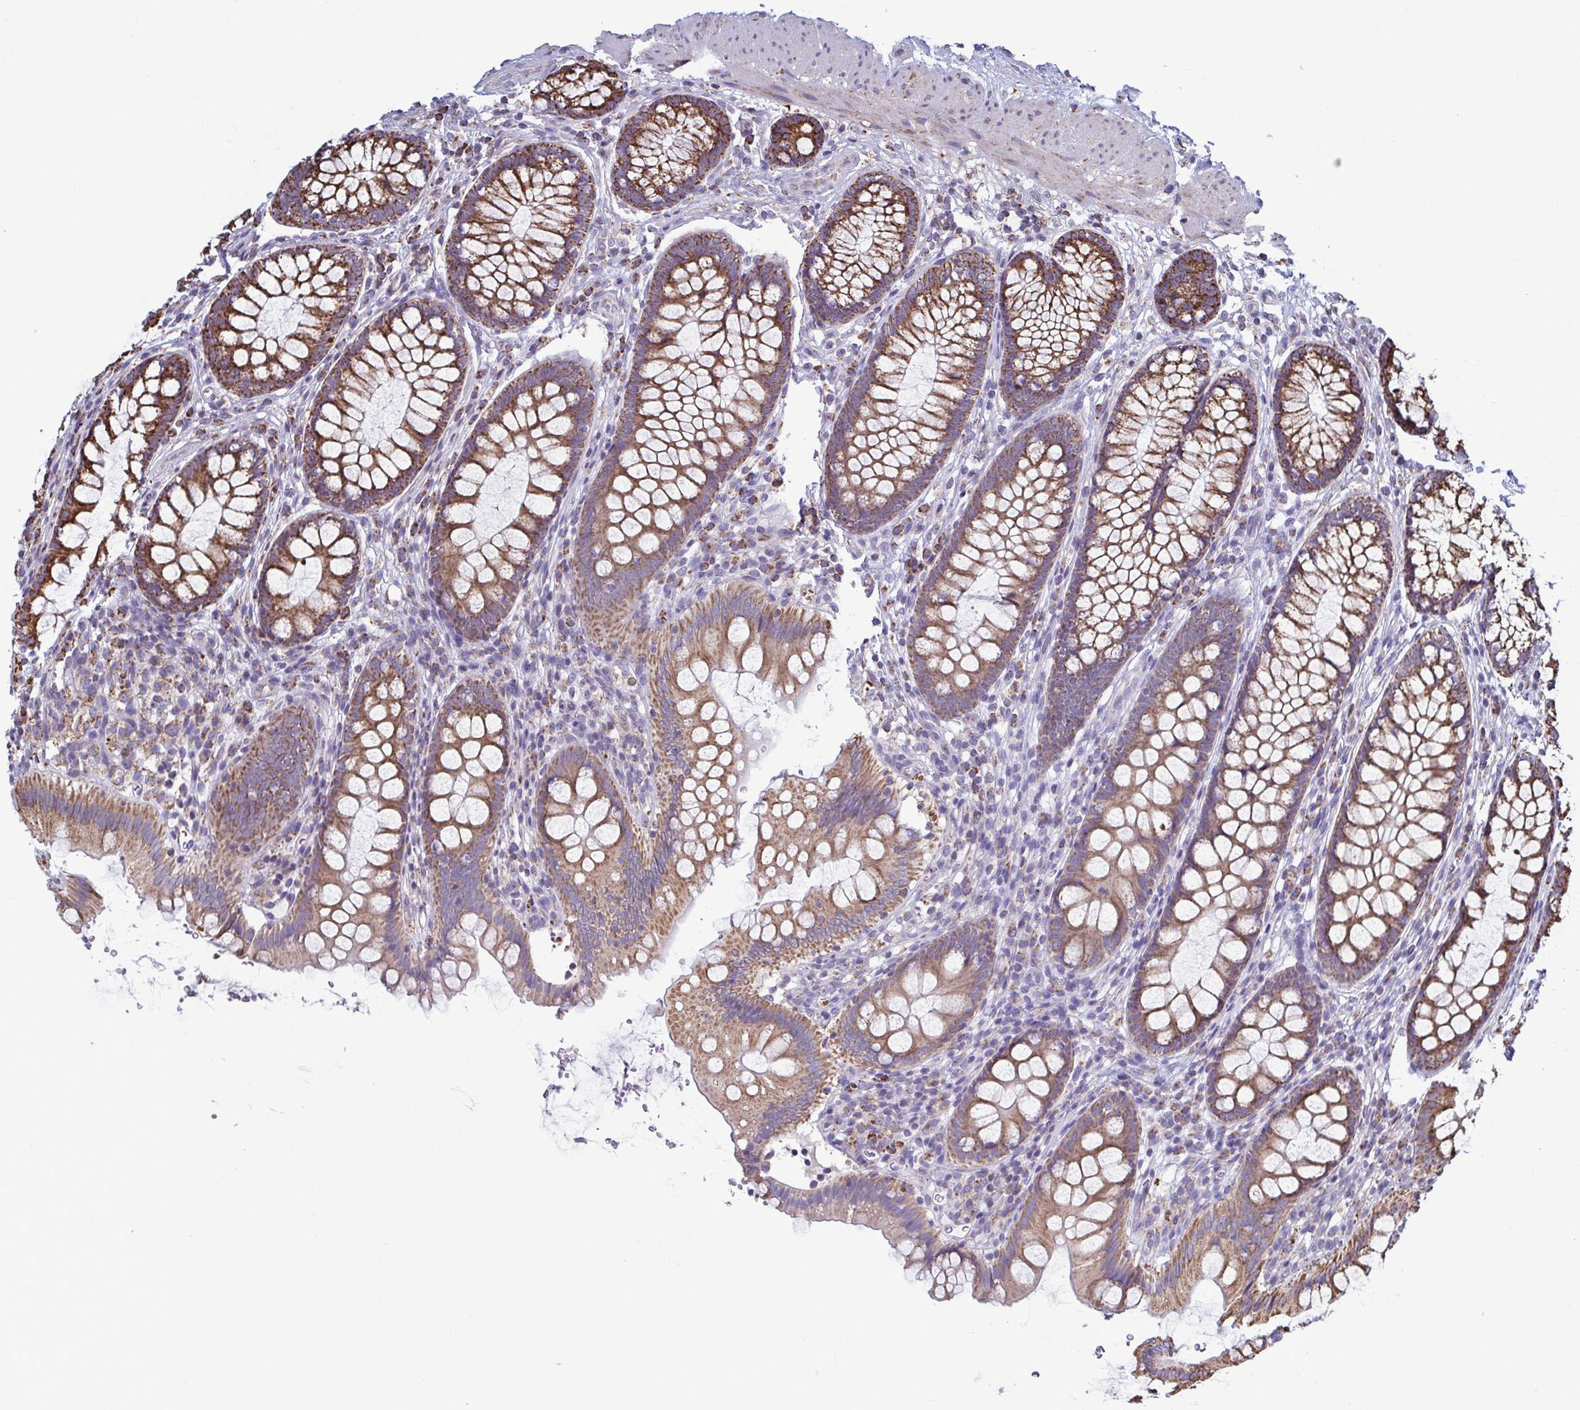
{"staining": {"intensity": "moderate", "quantity": ">75%", "location": "cytoplasmic/membranous"}, "tissue": "colon", "cell_type": "Glandular cells", "image_type": "normal", "snomed": [{"axis": "morphology", "description": "Normal tissue, NOS"}, {"axis": "morphology", "description": "Adenoma, NOS"}, {"axis": "topography", "description": "Soft tissue"}, {"axis": "topography", "description": "Colon"}], "caption": "Immunohistochemistry (DAB) staining of unremarkable human colon shows moderate cytoplasmic/membranous protein expression in approximately >75% of glandular cells. Nuclei are stained in blue.", "gene": "CSDE1", "patient": {"sex": "male", "age": 47}}